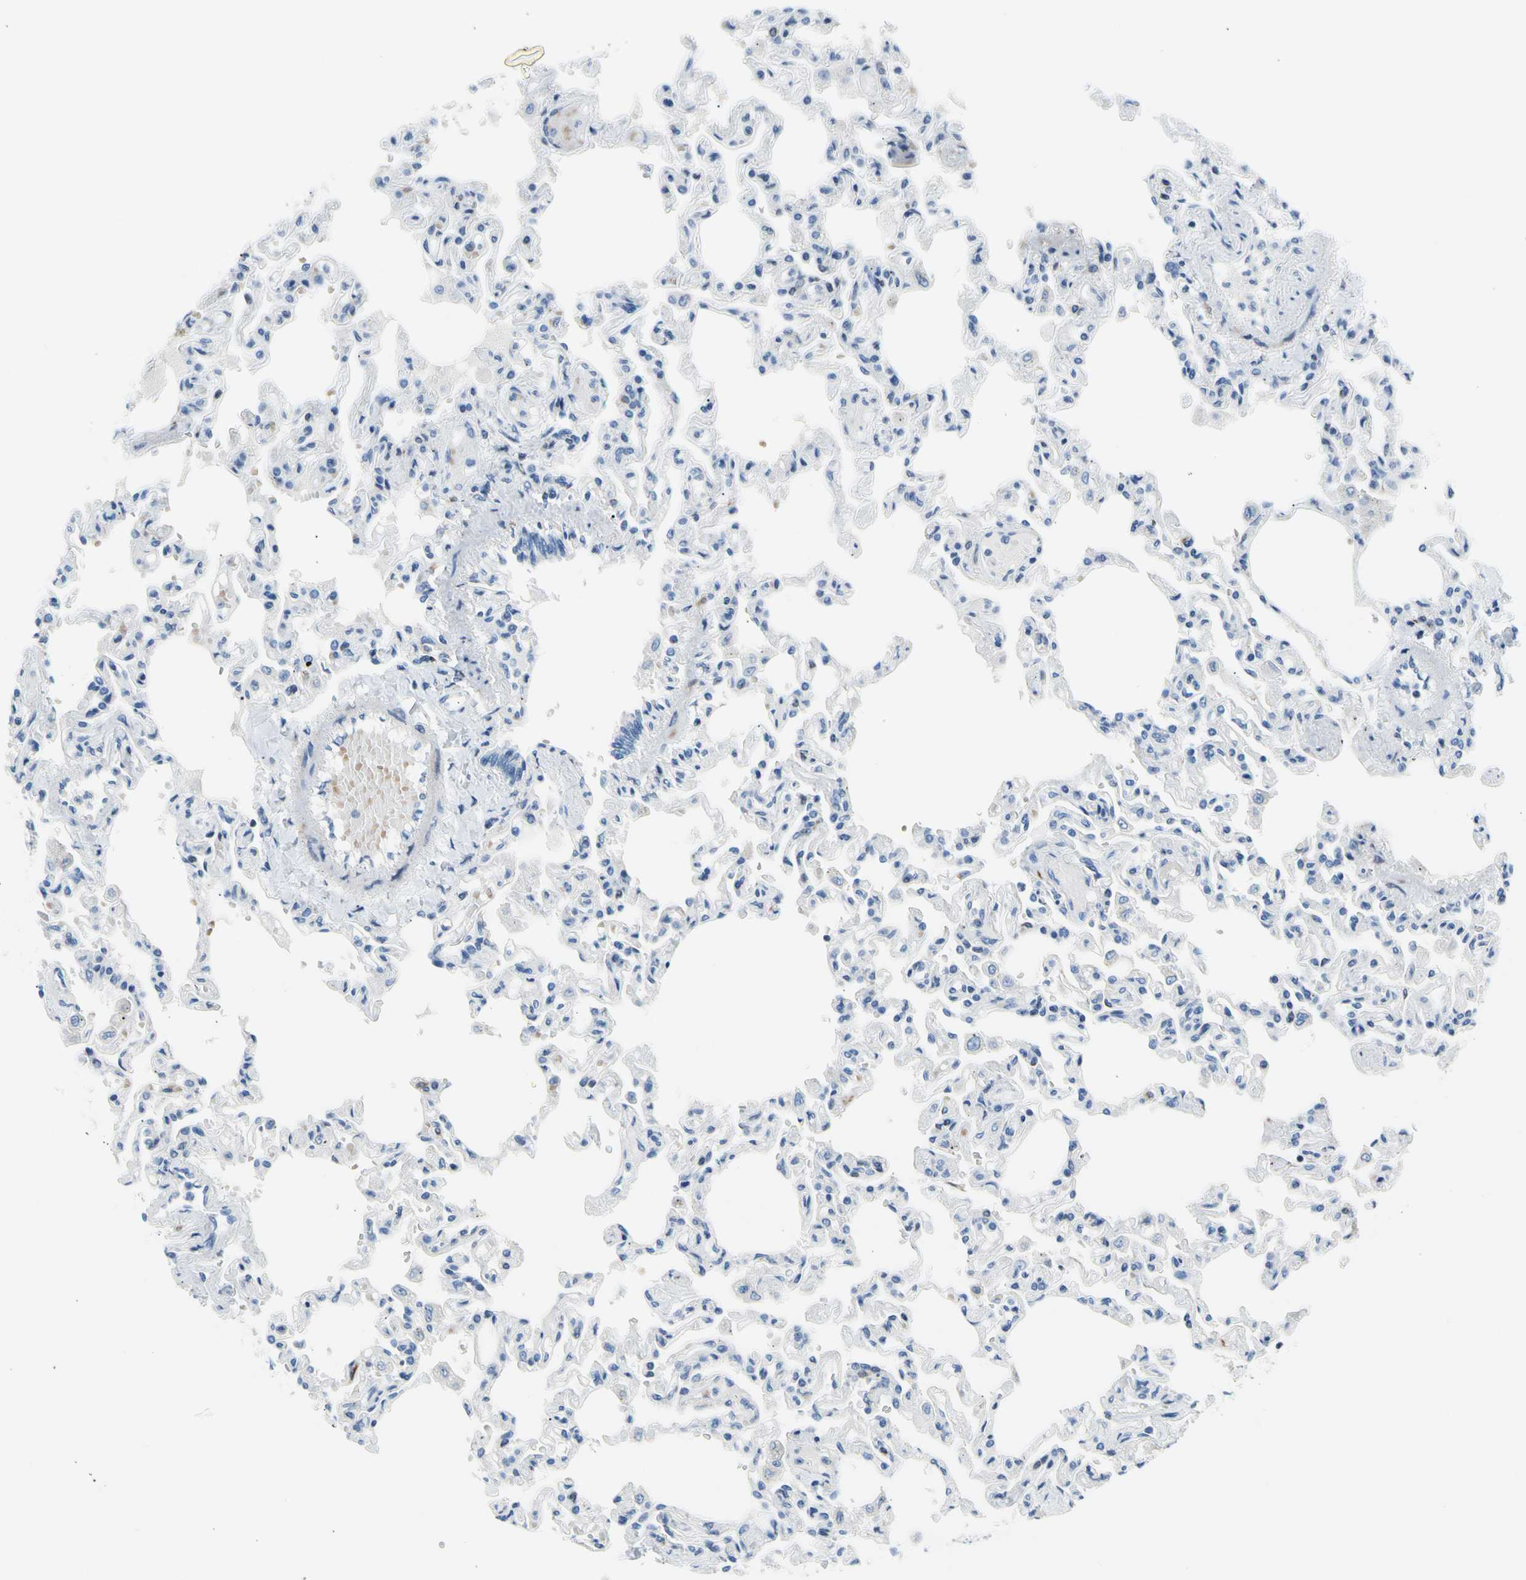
{"staining": {"intensity": "weak", "quantity": "<25%", "location": "cytoplasmic/membranous"}, "tissue": "lung", "cell_type": "Alveolar cells", "image_type": "normal", "snomed": [{"axis": "morphology", "description": "Normal tissue, NOS"}, {"axis": "topography", "description": "Lung"}], "caption": "Alveolar cells show no significant expression in benign lung.", "gene": "MAP3K3", "patient": {"sex": "male", "age": 21}}